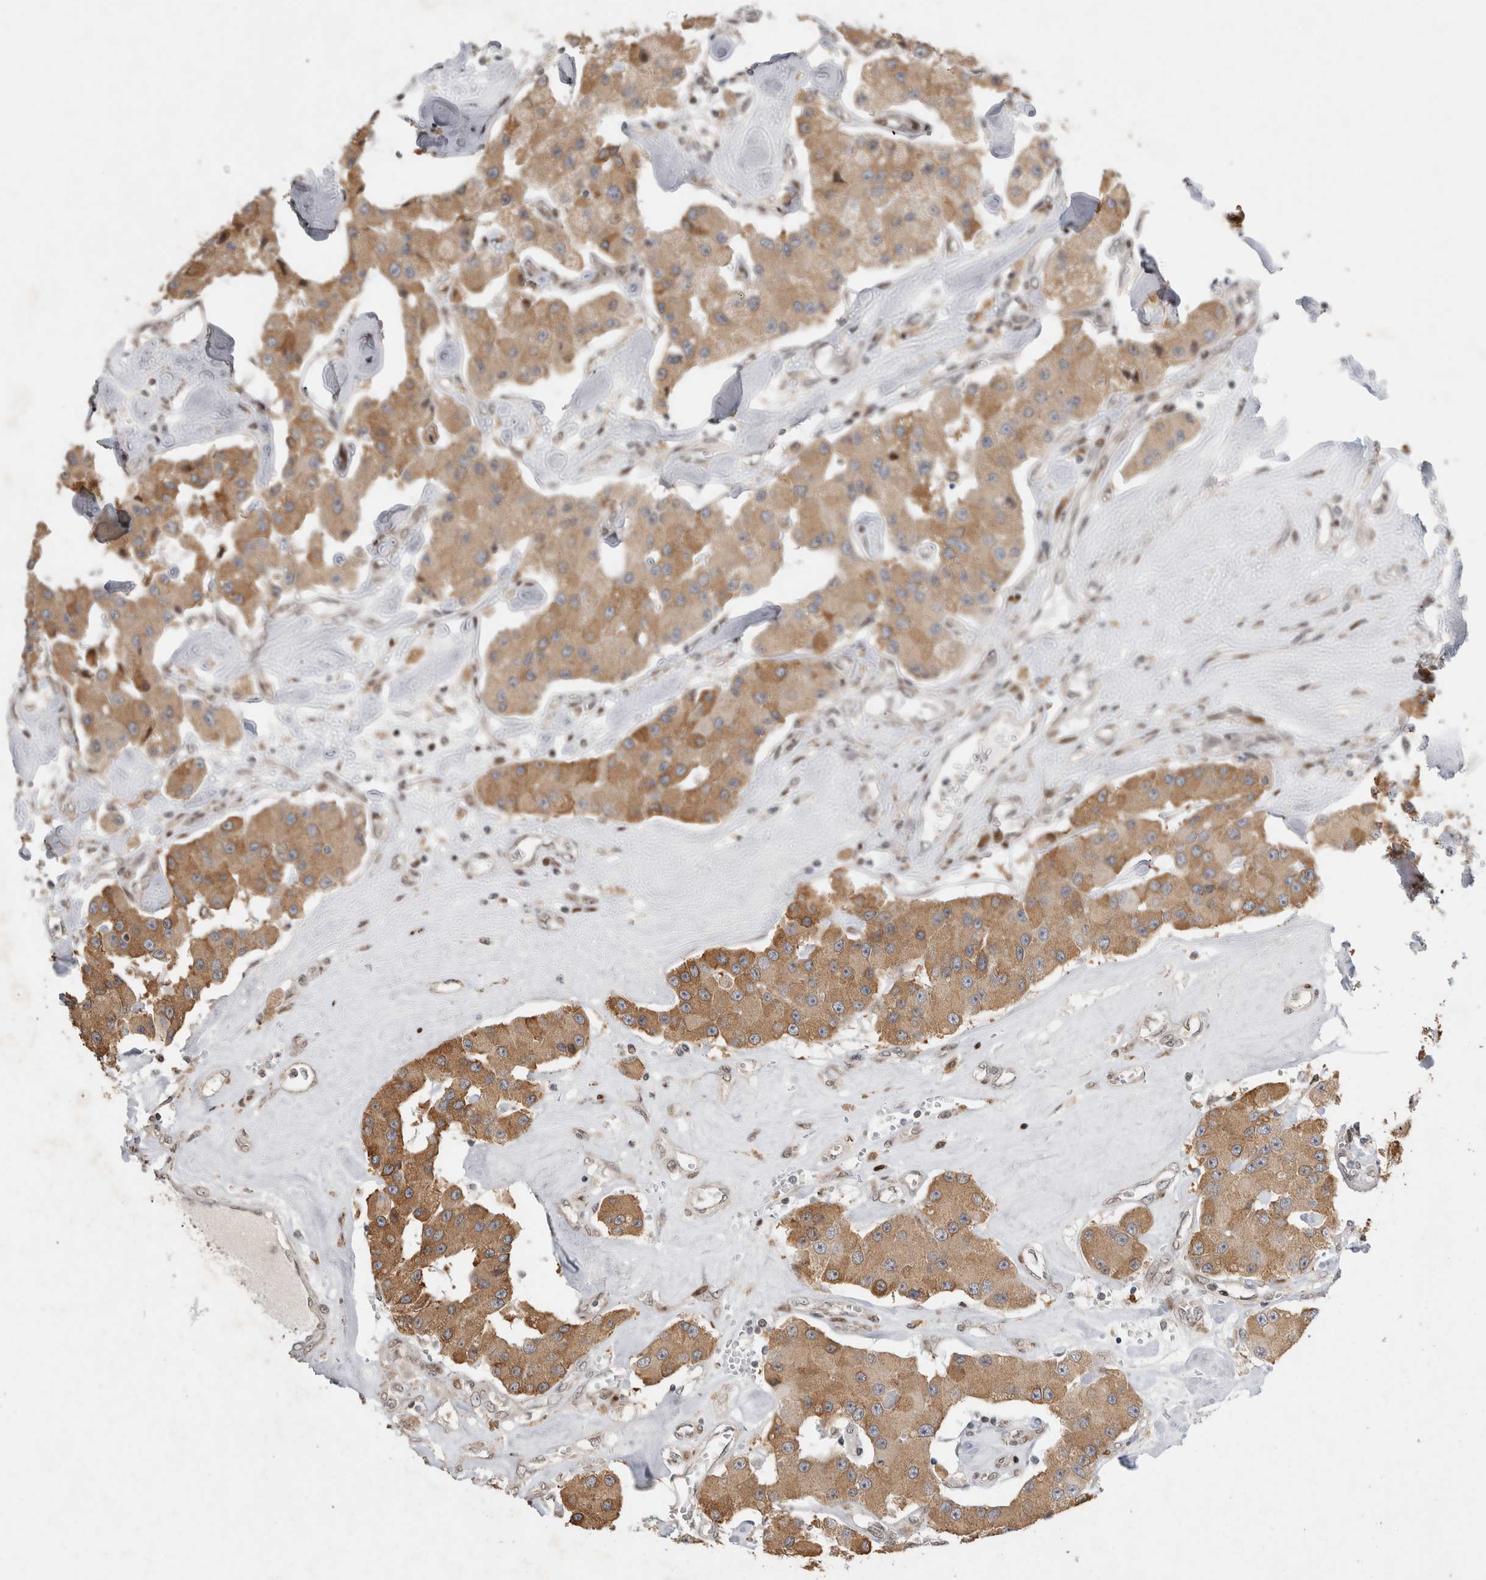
{"staining": {"intensity": "moderate", "quantity": ">75%", "location": "cytoplasmic/membranous"}, "tissue": "carcinoid", "cell_type": "Tumor cells", "image_type": "cancer", "snomed": [{"axis": "morphology", "description": "Carcinoid, malignant, NOS"}, {"axis": "topography", "description": "Pancreas"}], "caption": "Moderate cytoplasmic/membranous positivity for a protein is appreciated in about >75% of tumor cells of malignant carcinoid using immunohistochemistry (IHC).", "gene": "C8orf58", "patient": {"sex": "male", "age": 41}}